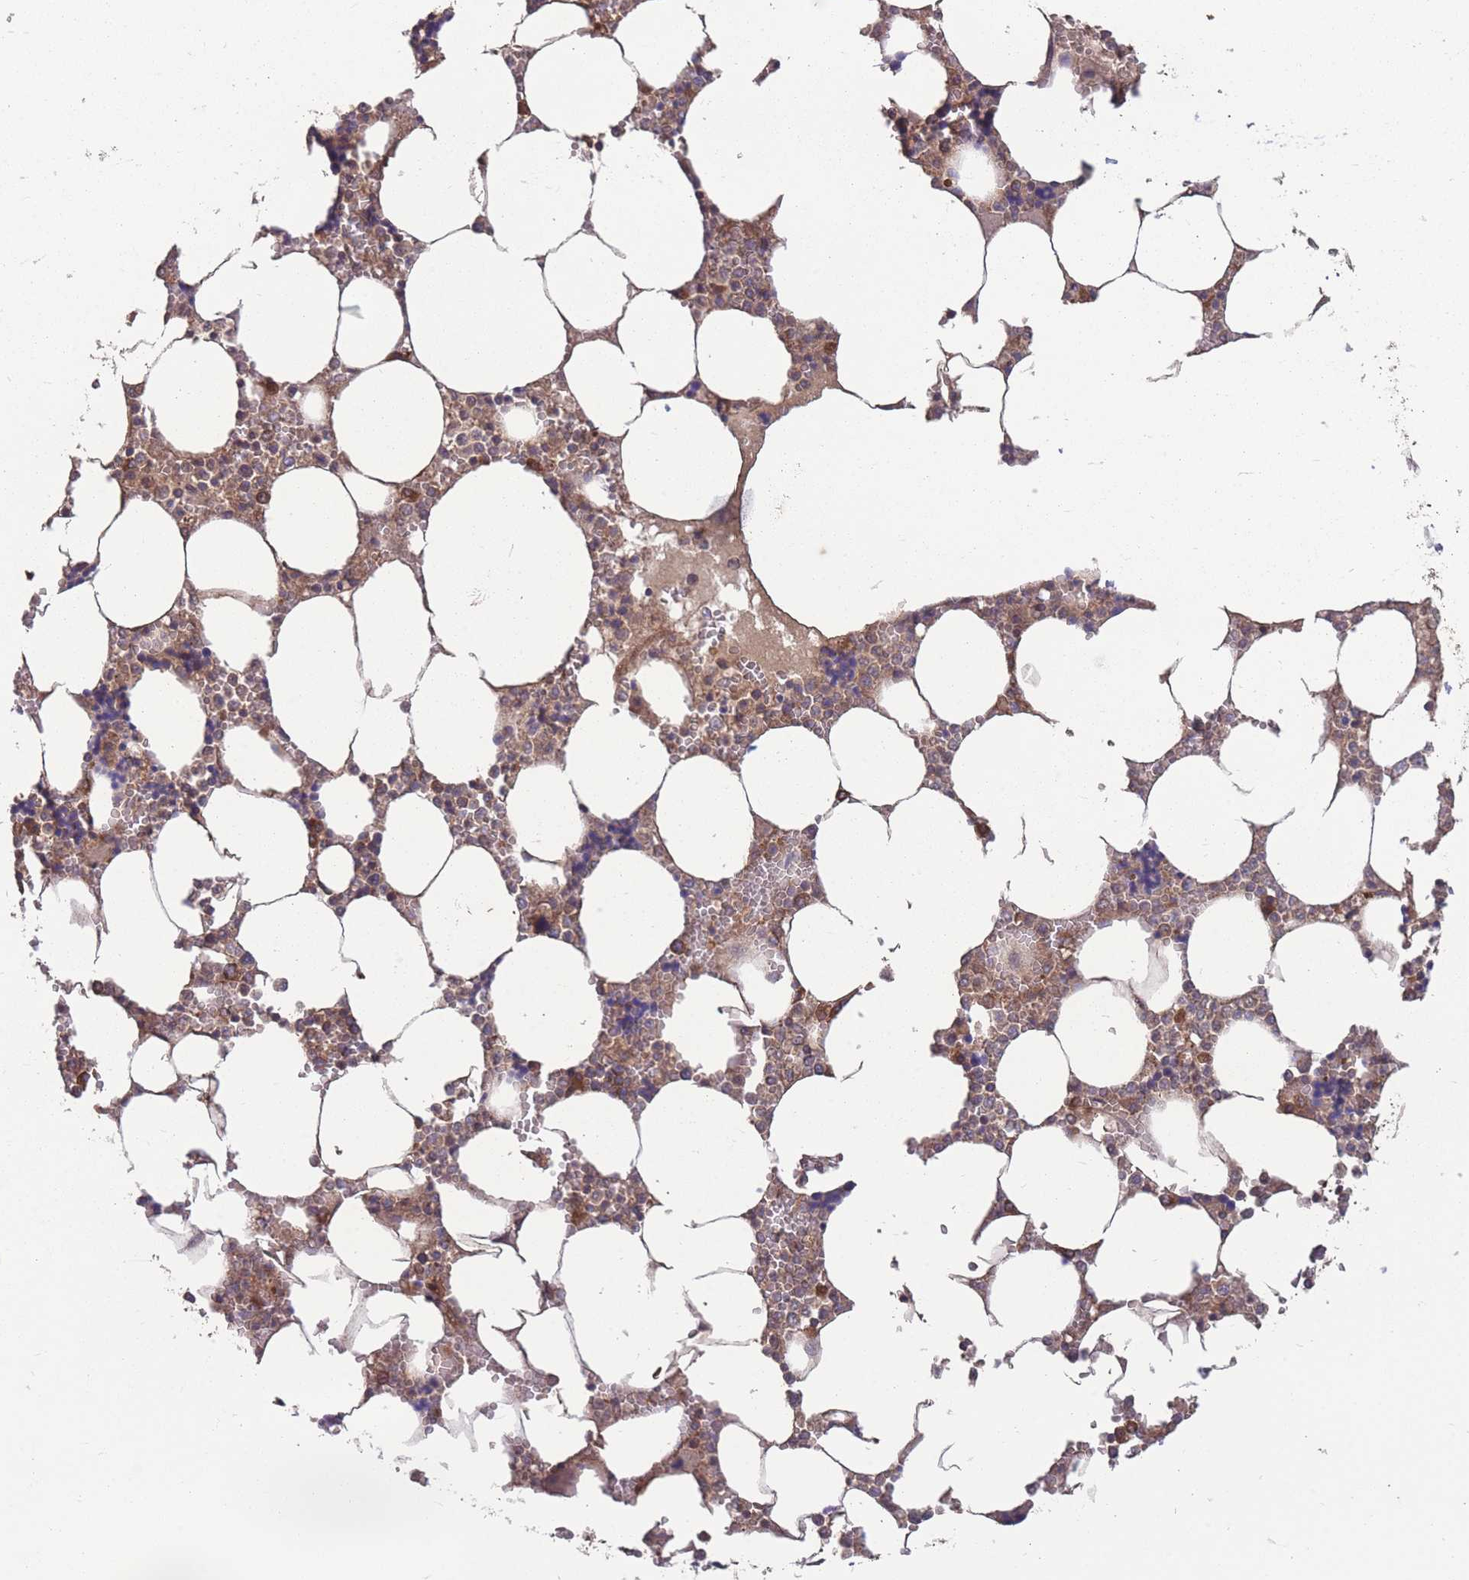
{"staining": {"intensity": "moderate", "quantity": "25%-75%", "location": "cytoplasmic/membranous"}, "tissue": "bone marrow", "cell_type": "Hematopoietic cells", "image_type": "normal", "snomed": [{"axis": "morphology", "description": "Normal tissue, NOS"}, {"axis": "topography", "description": "Bone marrow"}], "caption": "A brown stain highlights moderate cytoplasmic/membranous staining of a protein in hematopoietic cells of benign bone marrow. The protein of interest is shown in brown color, while the nuclei are stained blue.", "gene": "ZPR1", "patient": {"sex": "male", "age": 64}}